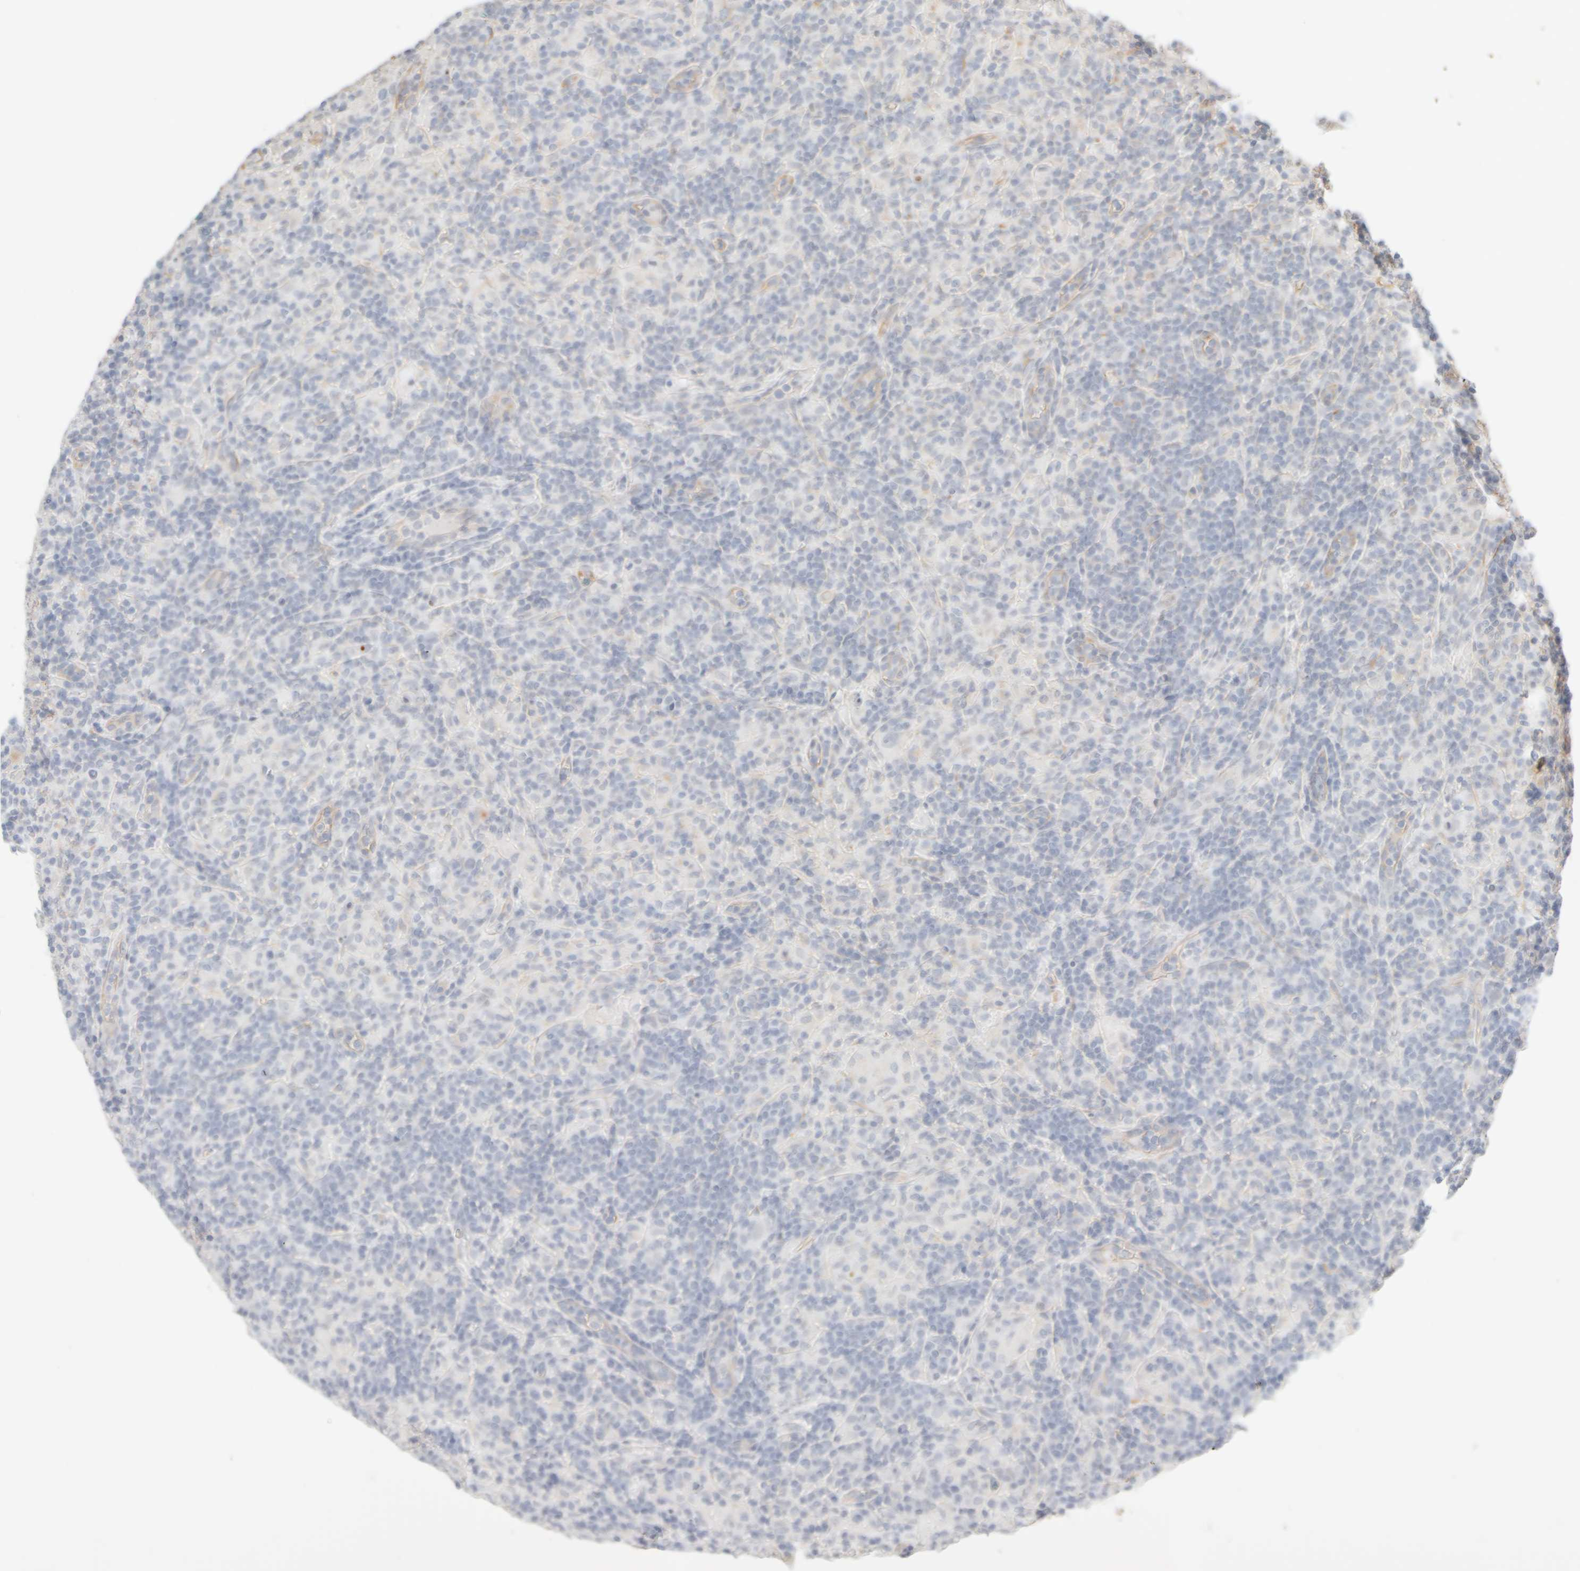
{"staining": {"intensity": "negative", "quantity": "none", "location": "none"}, "tissue": "lymphoma", "cell_type": "Tumor cells", "image_type": "cancer", "snomed": [{"axis": "morphology", "description": "Hodgkin's disease, NOS"}, {"axis": "topography", "description": "Lymph node"}], "caption": "A histopathology image of human lymphoma is negative for staining in tumor cells.", "gene": "KRT15", "patient": {"sex": "male", "age": 70}}